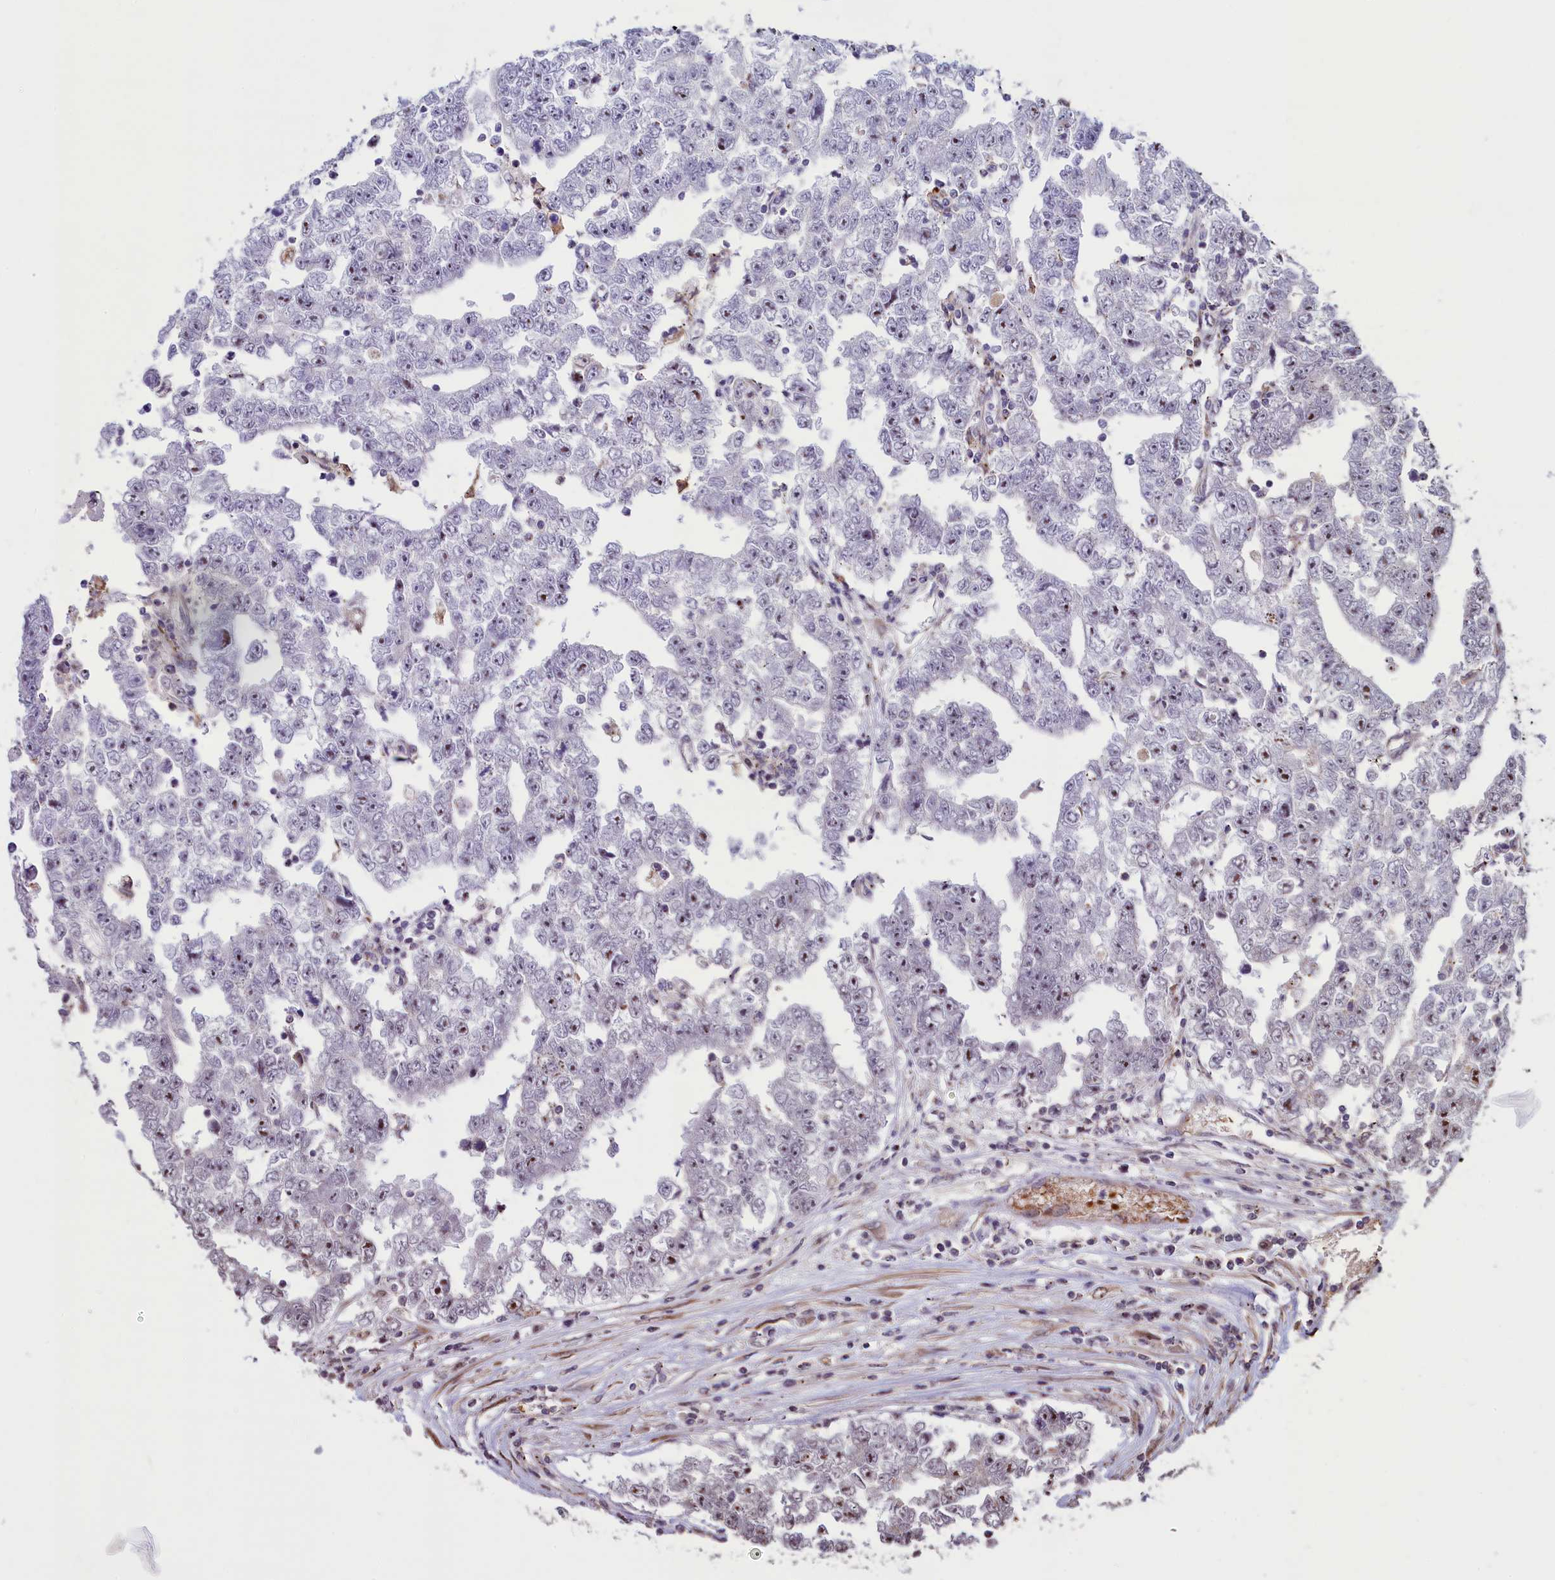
{"staining": {"intensity": "moderate", "quantity": "<25%", "location": "nuclear"}, "tissue": "testis cancer", "cell_type": "Tumor cells", "image_type": "cancer", "snomed": [{"axis": "morphology", "description": "Carcinoma, Embryonal, NOS"}, {"axis": "topography", "description": "Testis"}], "caption": "DAB immunohistochemical staining of human embryonal carcinoma (testis) exhibits moderate nuclear protein positivity in approximately <25% of tumor cells.", "gene": "SHFL", "patient": {"sex": "male", "age": 25}}